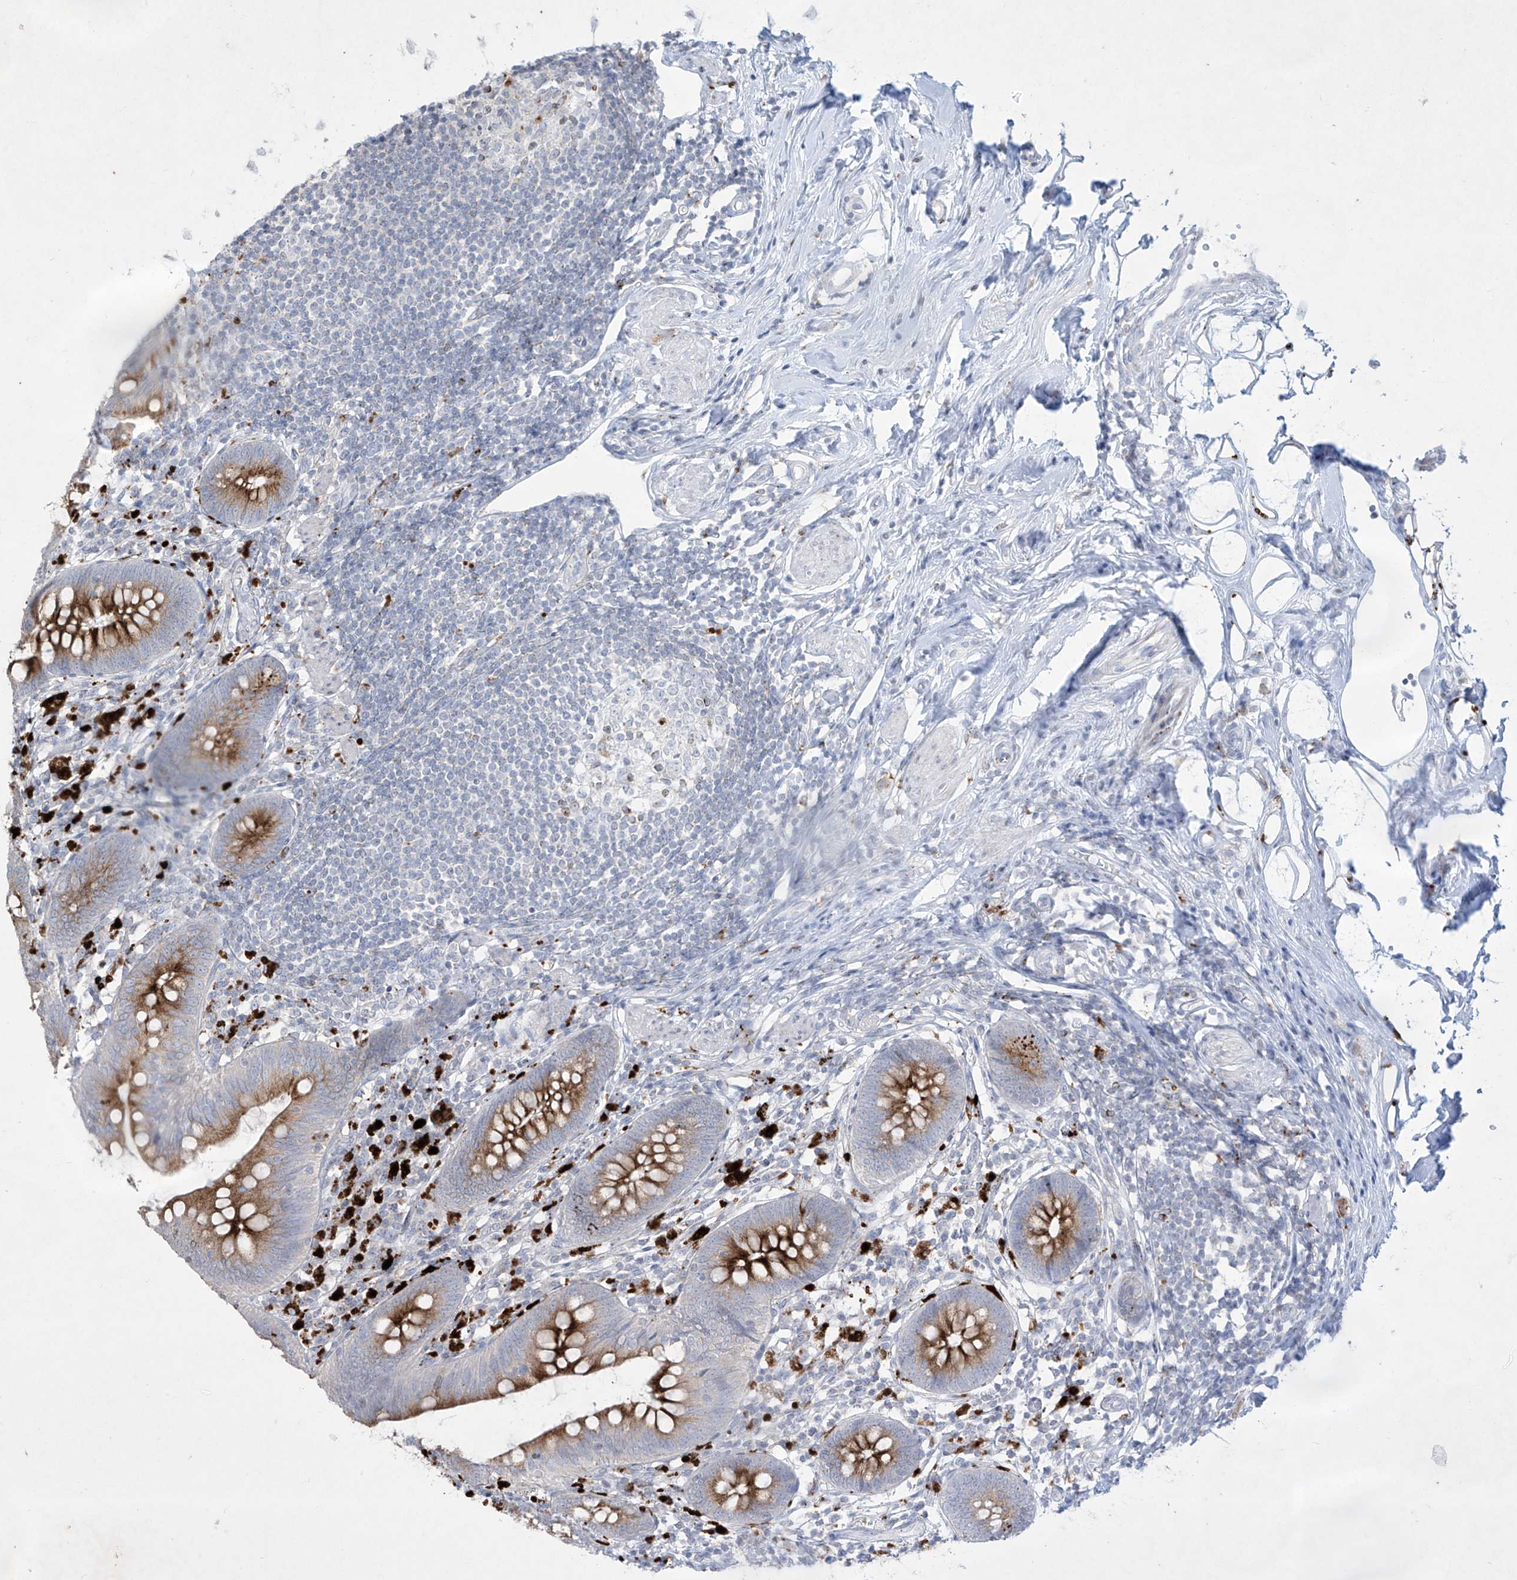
{"staining": {"intensity": "strong", "quantity": "25%-75%", "location": "cytoplasmic/membranous"}, "tissue": "appendix", "cell_type": "Glandular cells", "image_type": "normal", "snomed": [{"axis": "morphology", "description": "Normal tissue, NOS"}, {"axis": "topography", "description": "Appendix"}], "caption": "High-magnification brightfield microscopy of normal appendix stained with DAB (brown) and counterstained with hematoxylin (blue). glandular cells exhibit strong cytoplasmic/membranous staining is identified in approximately25%-75% of cells.", "gene": "GPR137C", "patient": {"sex": "female", "age": 62}}